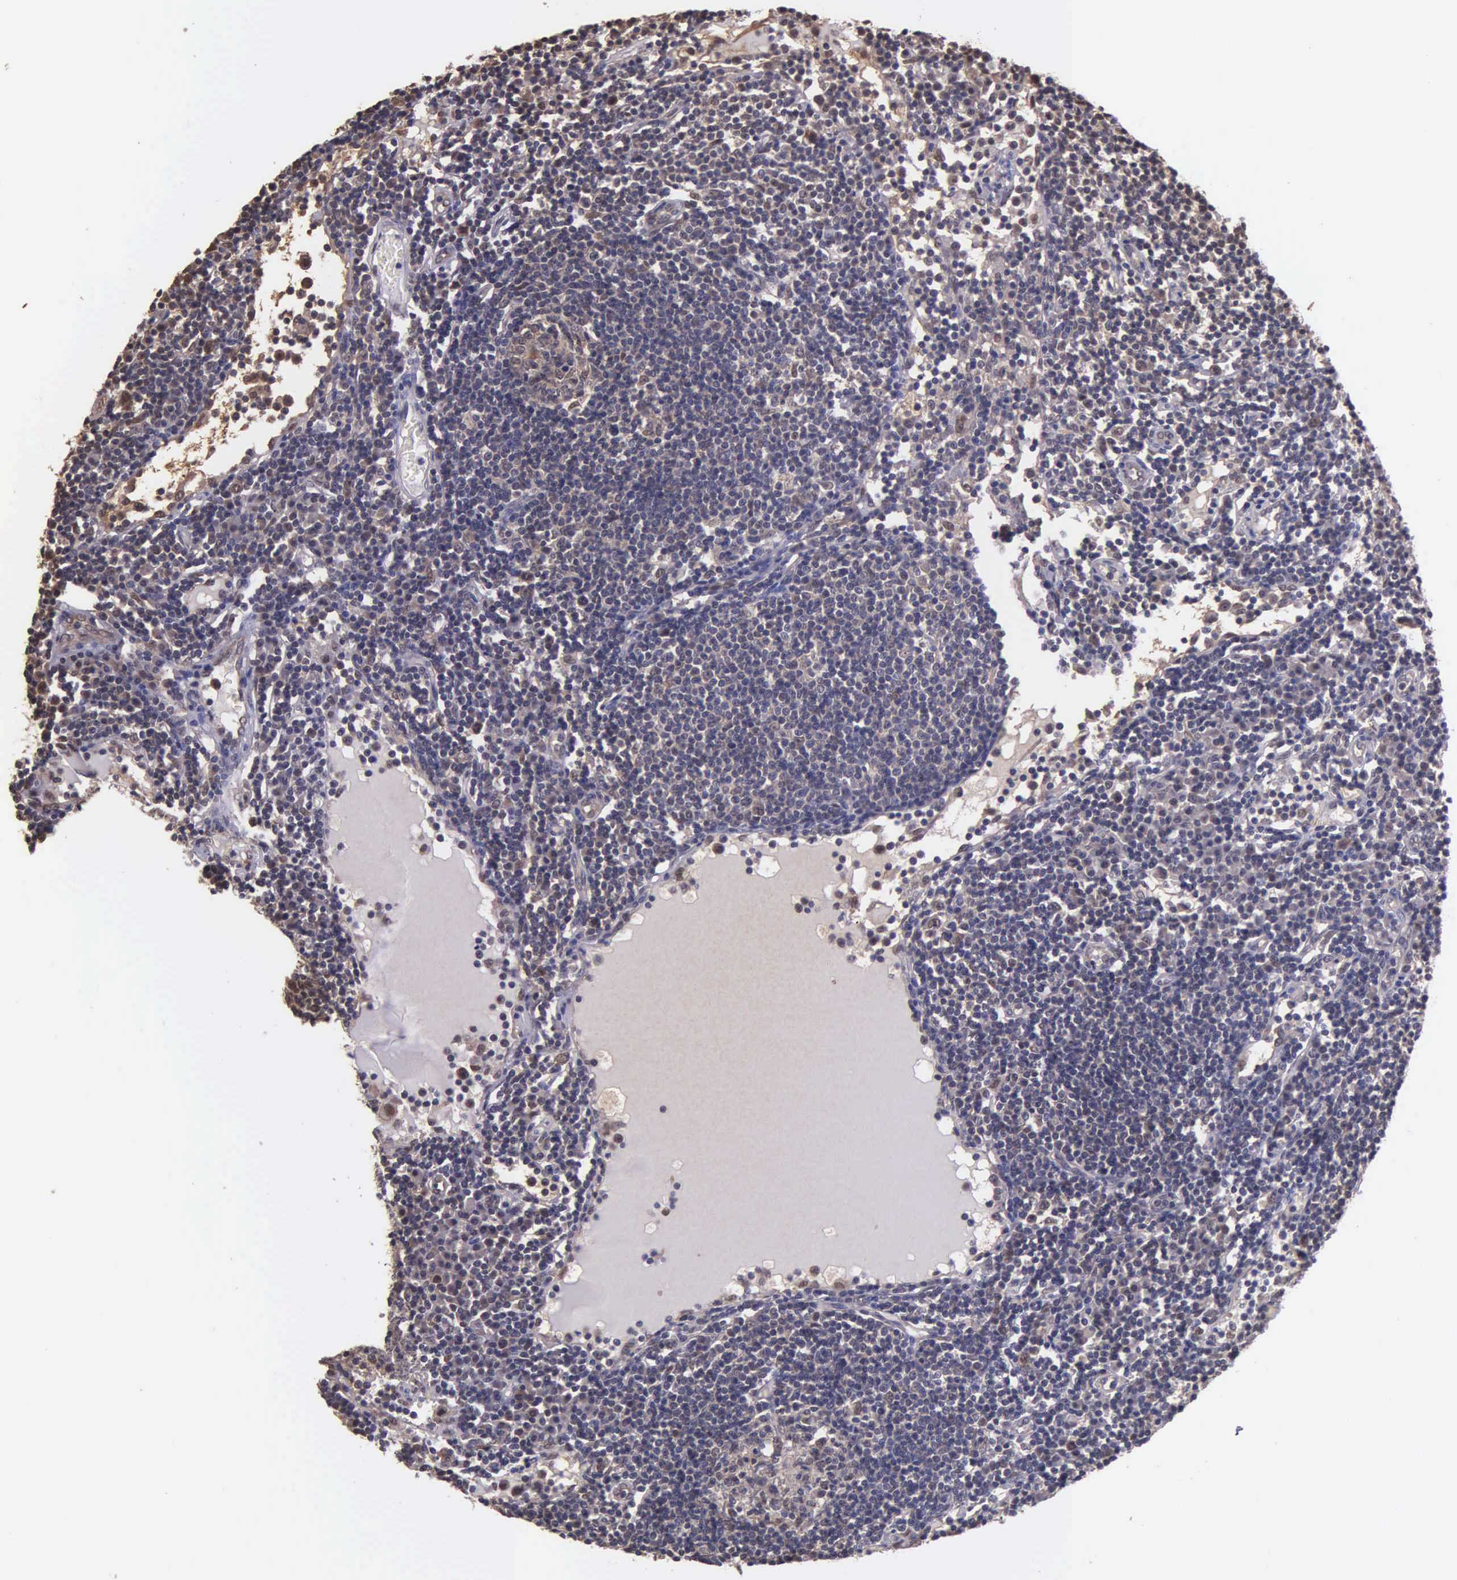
{"staining": {"intensity": "weak", "quantity": "25%-75%", "location": "cytoplasmic/membranous"}, "tissue": "lymph node", "cell_type": "Germinal center cells", "image_type": "normal", "snomed": [{"axis": "morphology", "description": "Normal tissue, NOS"}, {"axis": "topography", "description": "Lymph node"}], "caption": "IHC photomicrograph of benign lymph node: human lymph node stained using immunohistochemistry reveals low levels of weak protein expression localized specifically in the cytoplasmic/membranous of germinal center cells, appearing as a cytoplasmic/membranous brown color.", "gene": "PSMC1", "patient": {"sex": "female", "age": 55}}